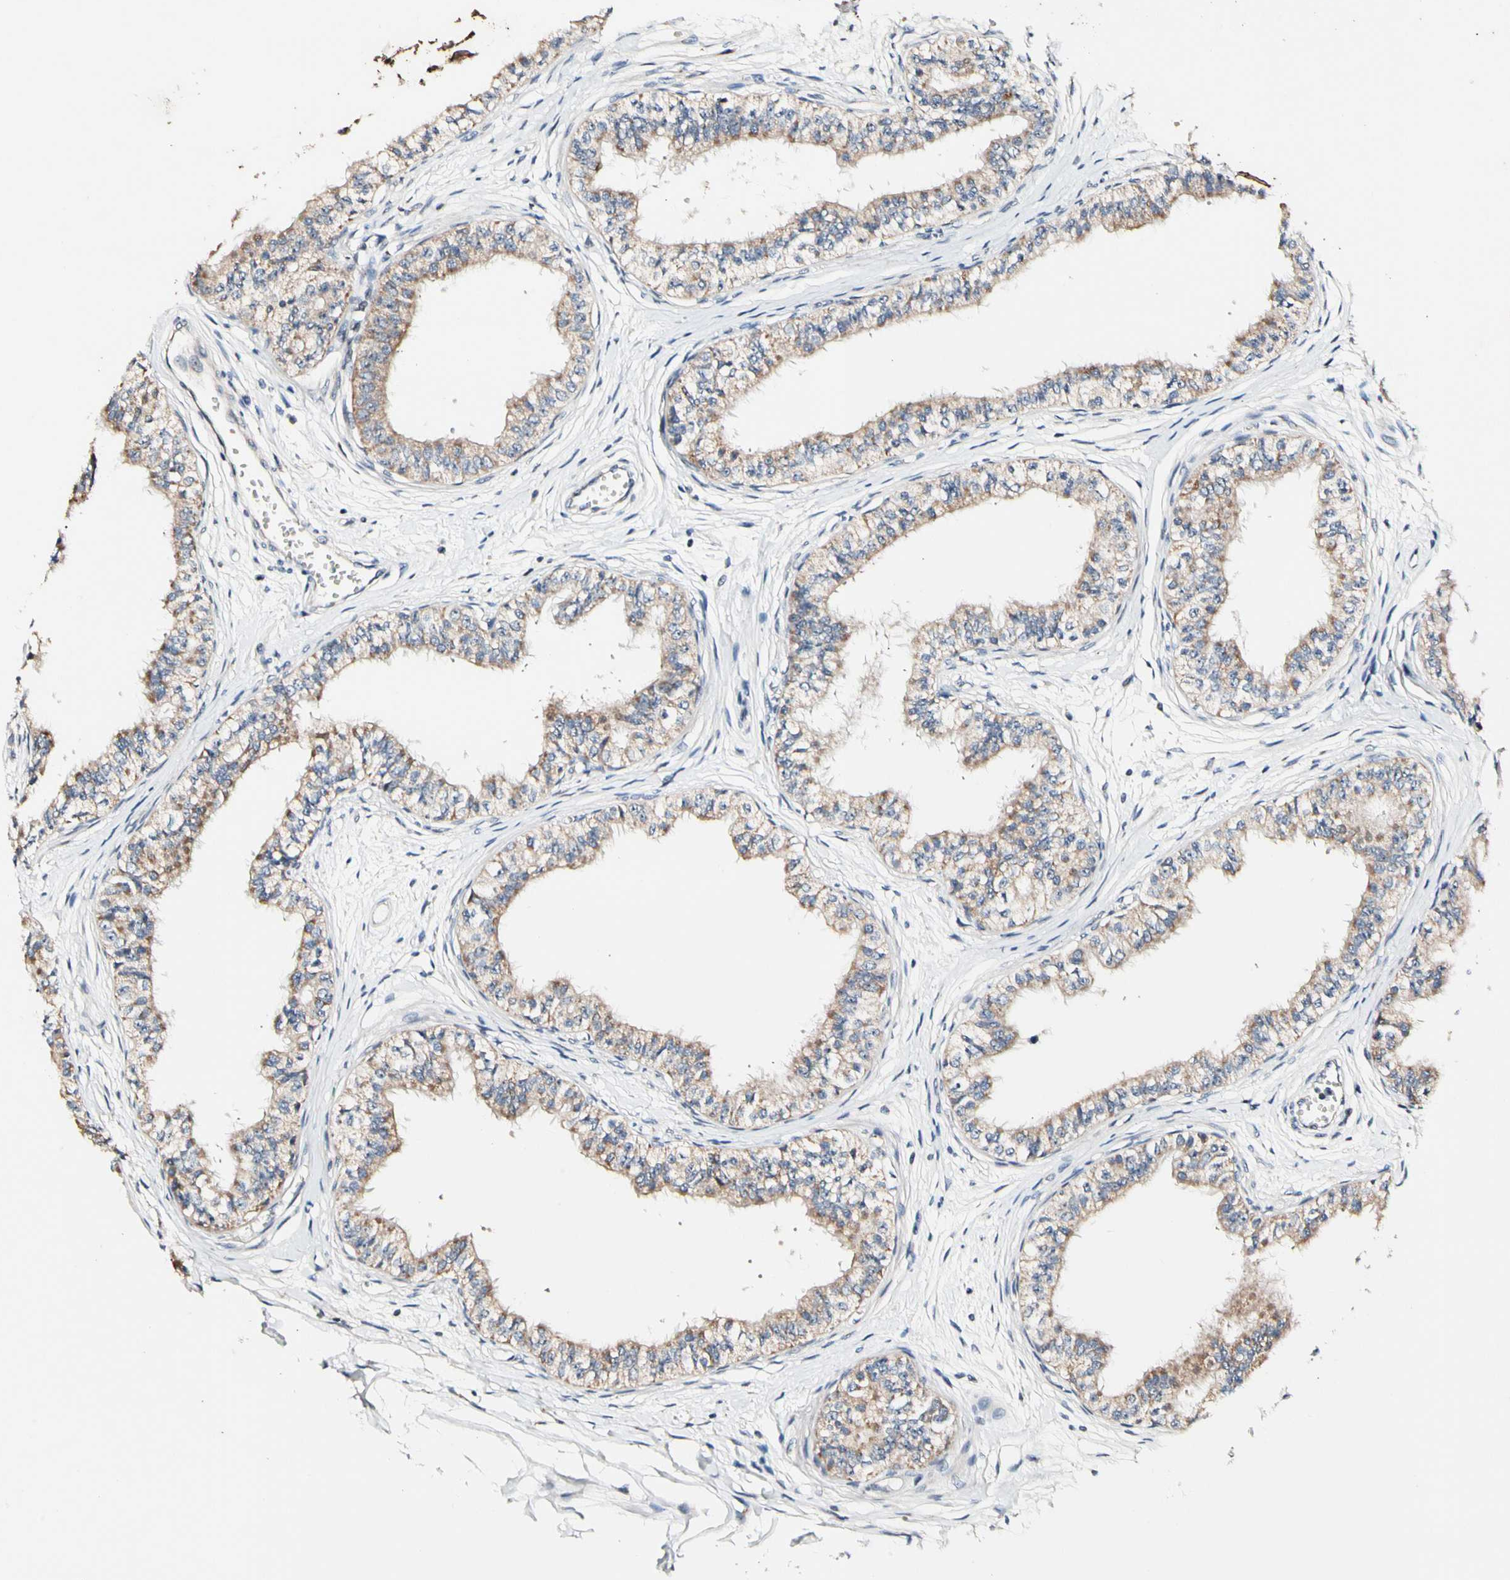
{"staining": {"intensity": "weak", "quantity": "25%-75%", "location": "cytoplasmic/membranous"}, "tissue": "epididymis", "cell_type": "Glandular cells", "image_type": "normal", "snomed": [{"axis": "morphology", "description": "Normal tissue, NOS"}, {"axis": "morphology", "description": "Adenocarcinoma, metastatic, NOS"}, {"axis": "topography", "description": "Testis"}, {"axis": "topography", "description": "Epididymis"}], "caption": "Human epididymis stained for a protein (brown) displays weak cytoplasmic/membranous positive staining in about 25%-75% of glandular cells.", "gene": "SOX30", "patient": {"sex": "male", "age": 26}}